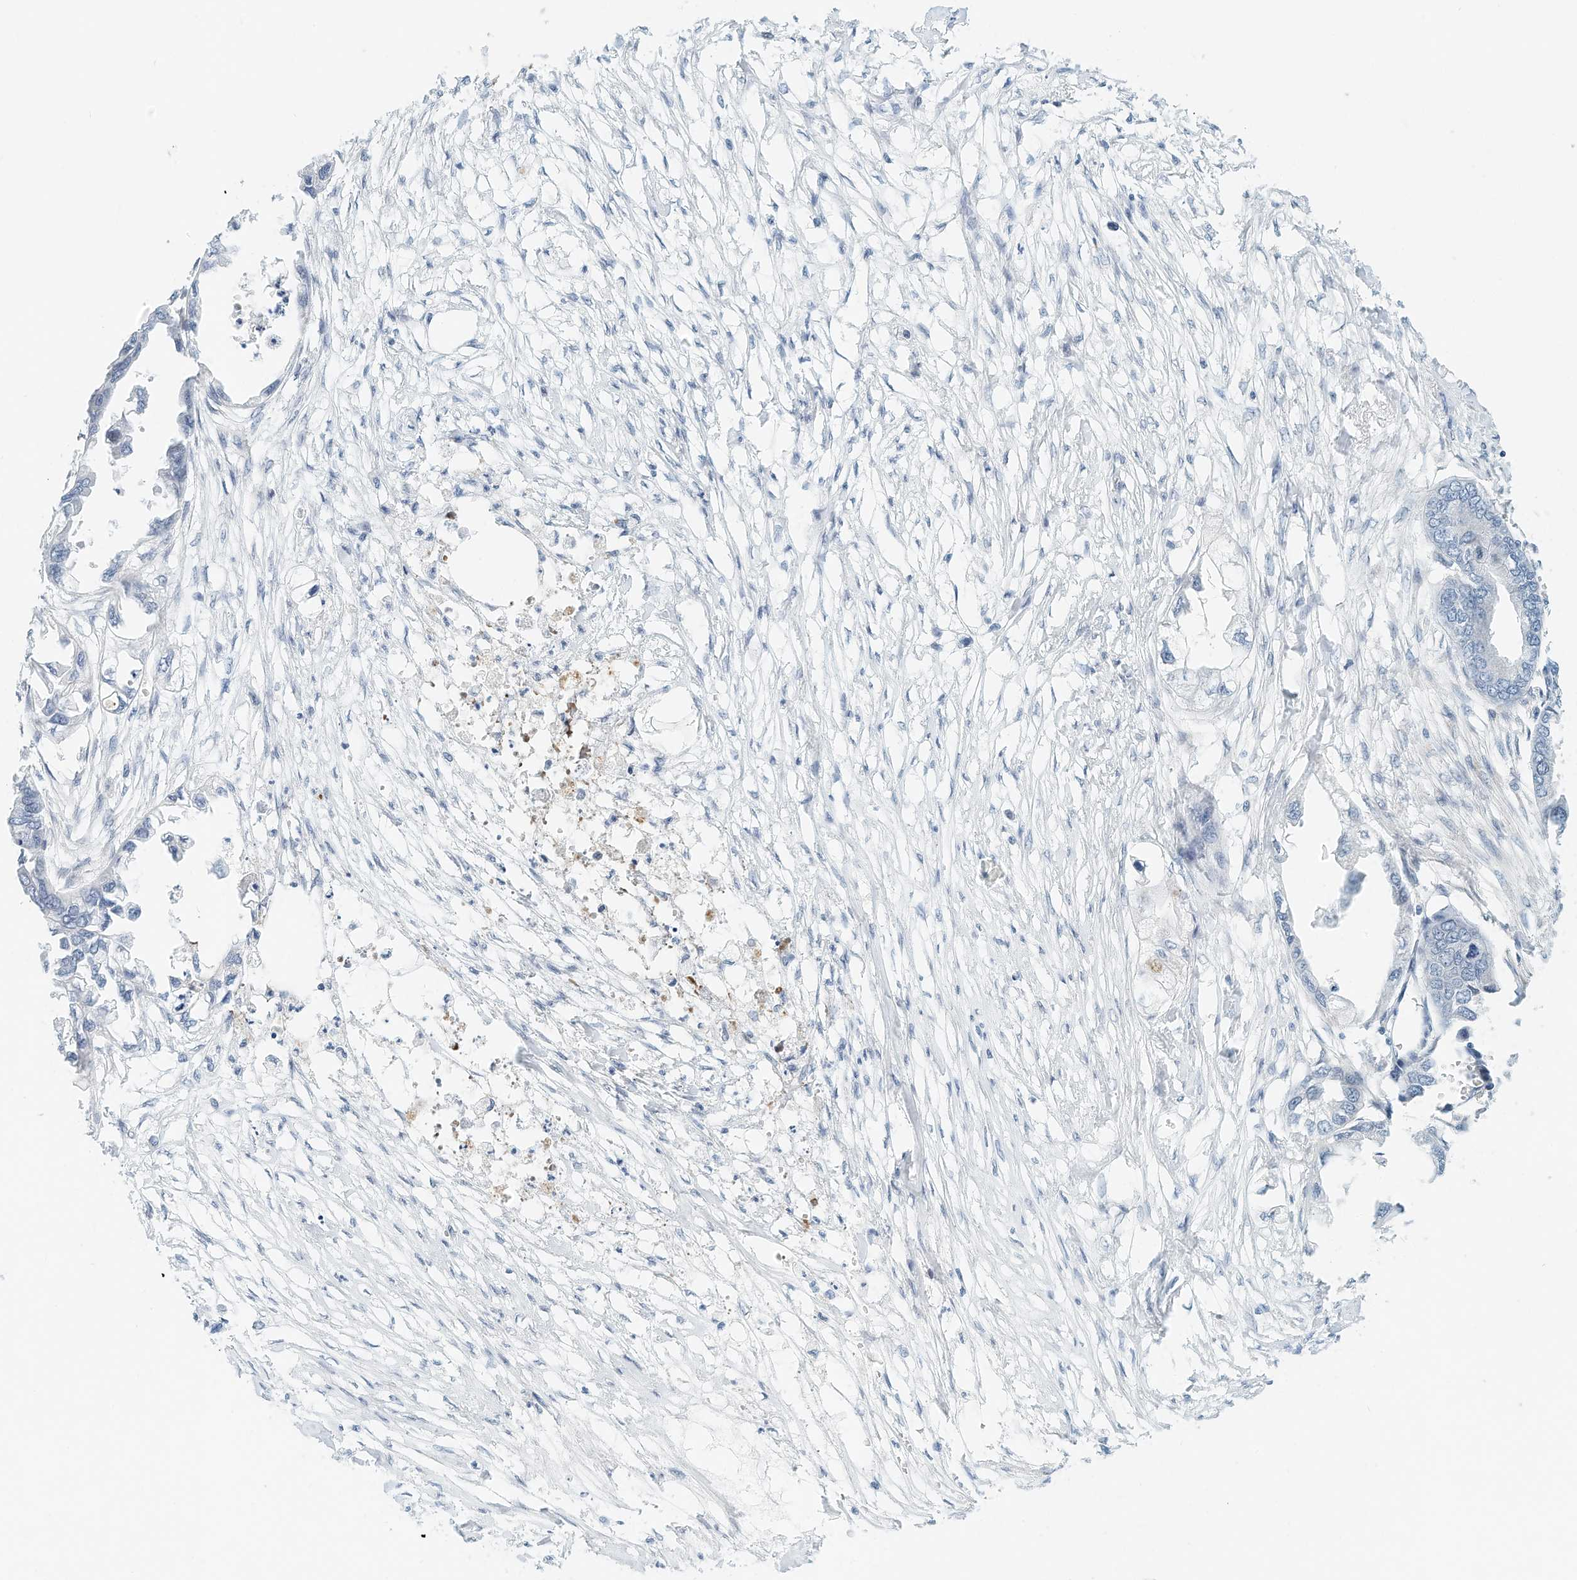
{"staining": {"intensity": "negative", "quantity": "none", "location": "none"}, "tissue": "endometrial cancer", "cell_type": "Tumor cells", "image_type": "cancer", "snomed": [{"axis": "morphology", "description": "Adenocarcinoma, NOS"}, {"axis": "morphology", "description": "Adenocarcinoma, metastatic, NOS"}, {"axis": "topography", "description": "Adipose tissue"}, {"axis": "topography", "description": "Endometrium"}], "caption": "IHC histopathology image of neoplastic tissue: metastatic adenocarcinoma (endometrial) stained with DAB (3,3'-diaminobenzidine) reveals no significant protein staining in tumor cells. The staining is performed using DAB brown chromogen with nuclei counter-stained in using hematoxylin.", "gene": "ARHGAP28", "patient": {"sex": "female", "age": 67}}